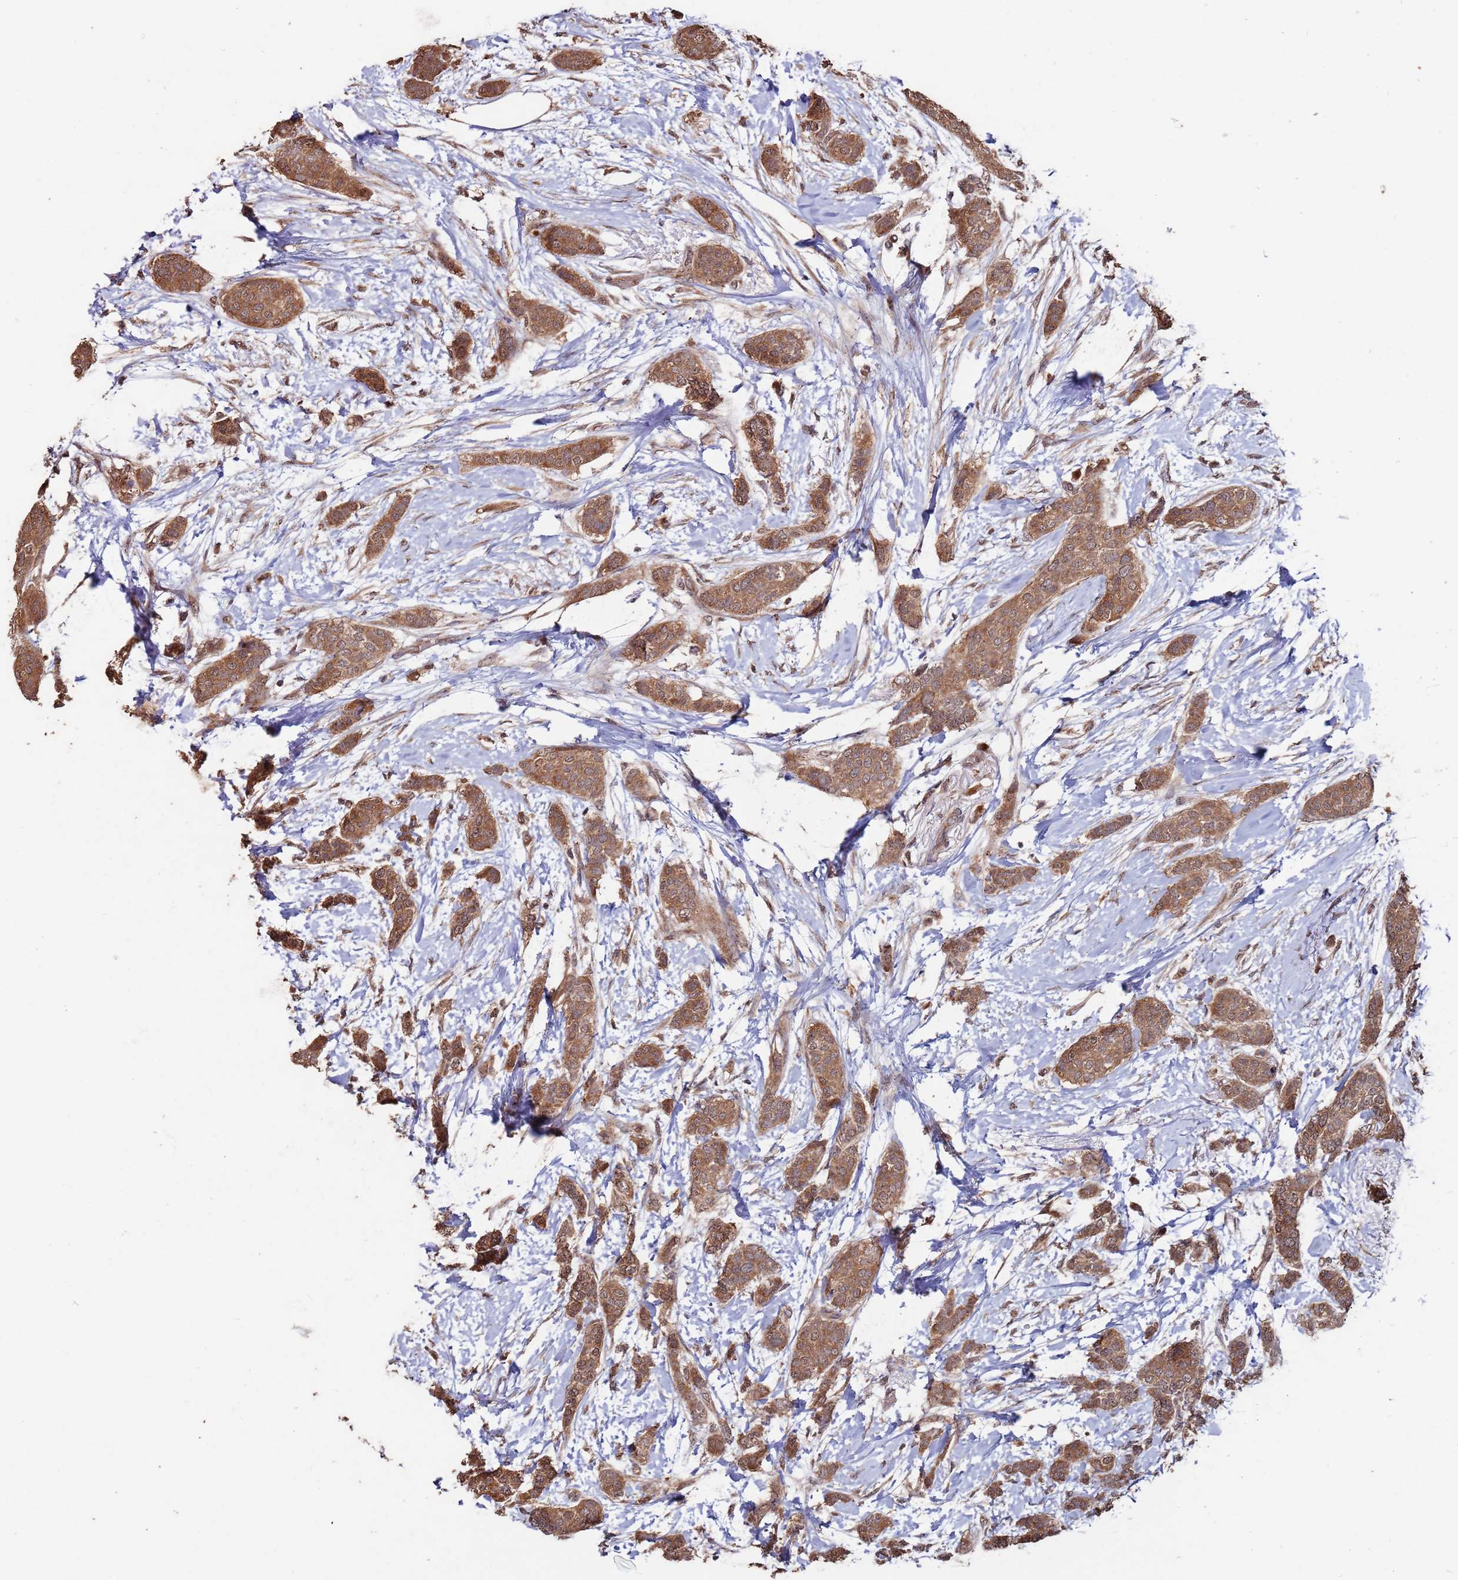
{"staining": {"intensity": "moderate", "quantity": ">75%", "location": "cytoplasmic/membranous"}, "tissue": "breast cancer", "cell_type": "Tumor cells", "image_type": "cancer", "snomed": [{"axis": "morphology", "description": "Duct carcinoma"}, {"axis": "topography", "description": "Breast"}], "caption": "Human infiltrating ductal carcinoma (breast) stained with a brown dye demonstrates moderate cytoplasmic/membranous positive staining in approximately >75% of tumor cells.", "gene": "PRR7", "patient": {"sex": "female", "age": 72}}